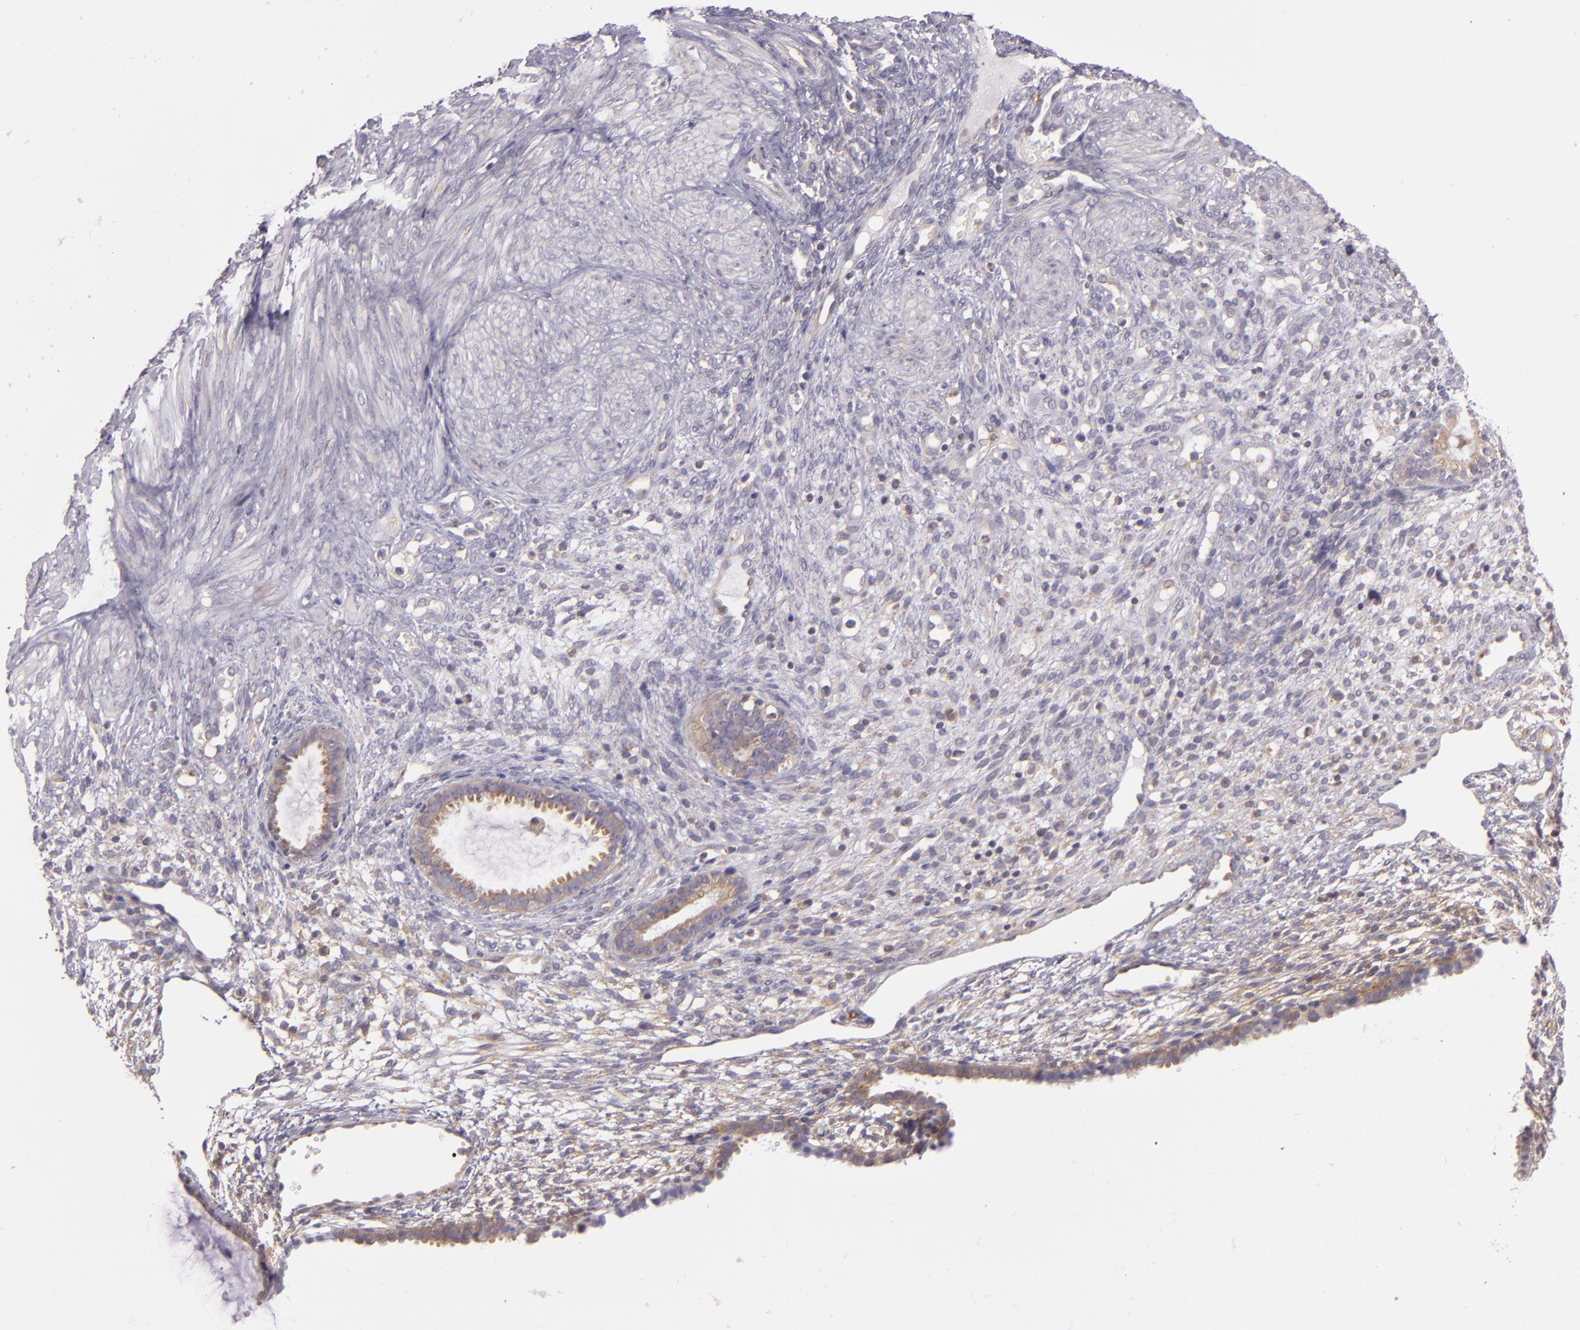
{"staining": {"intensity": "weak", "quantity": "<25%", "location": "cytoplasmic/membranous"}, "tissue": "endometrium", "cell_type": "Cells in endometrial stroma", "image_type": "normal", "snomed": [{"axis": "morphology", "description": "Normal tissue, NOS"}, {"axis": "topography", "description": "Endometrium"}], "caption": "Protein analysis of unremarkable endometrium reveals no significant positivity in cells in endometrial stroma.", "gene": "UPF3B", "patient": {"sex": "female", "age": 72}}